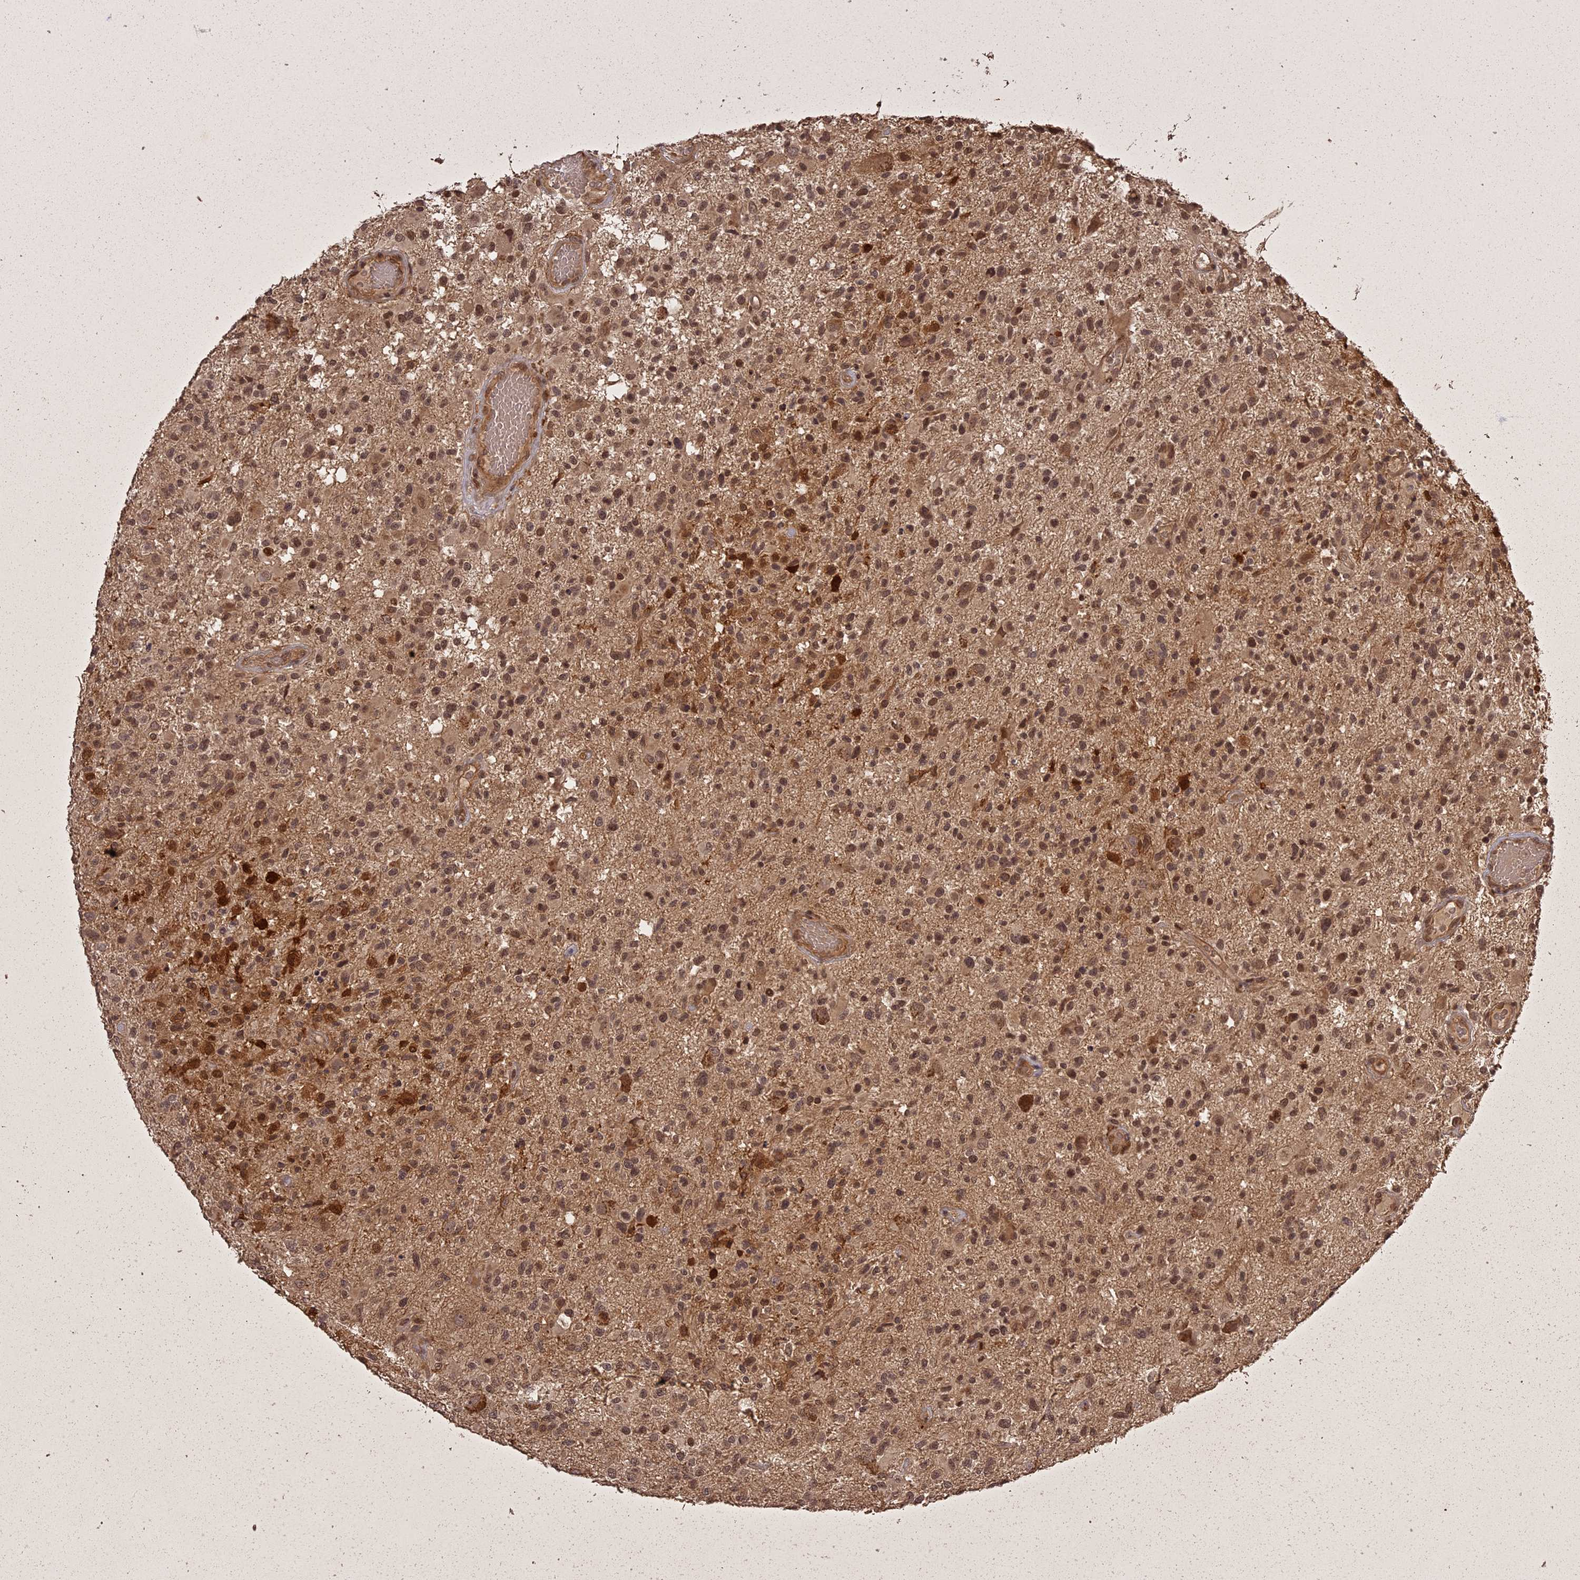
{"staining": {"intensity": "moderate", "quantity": "25%-75%", "location": "cytoplasmic/membranous,nuclear"}, "tissue": "glioma", "cell_type": "Tumor cells", "image_type": "cancer", "snomed": [{"axis": "morphology", "description": "Glioma, malignant, High grade"}, {"axis": "morphology", "description": "Glioblastoma, NOS"}, {"axis": "topography", "description": "Brain"}], "caption": "Brown immunohistochemical staining in glioma displays moderate cytoplasmic/membranous and nuclear staining in approximately 25%-75% of tumor cells.", "gene": "ING5", "patient": {"sex": "male", "age": 60}}